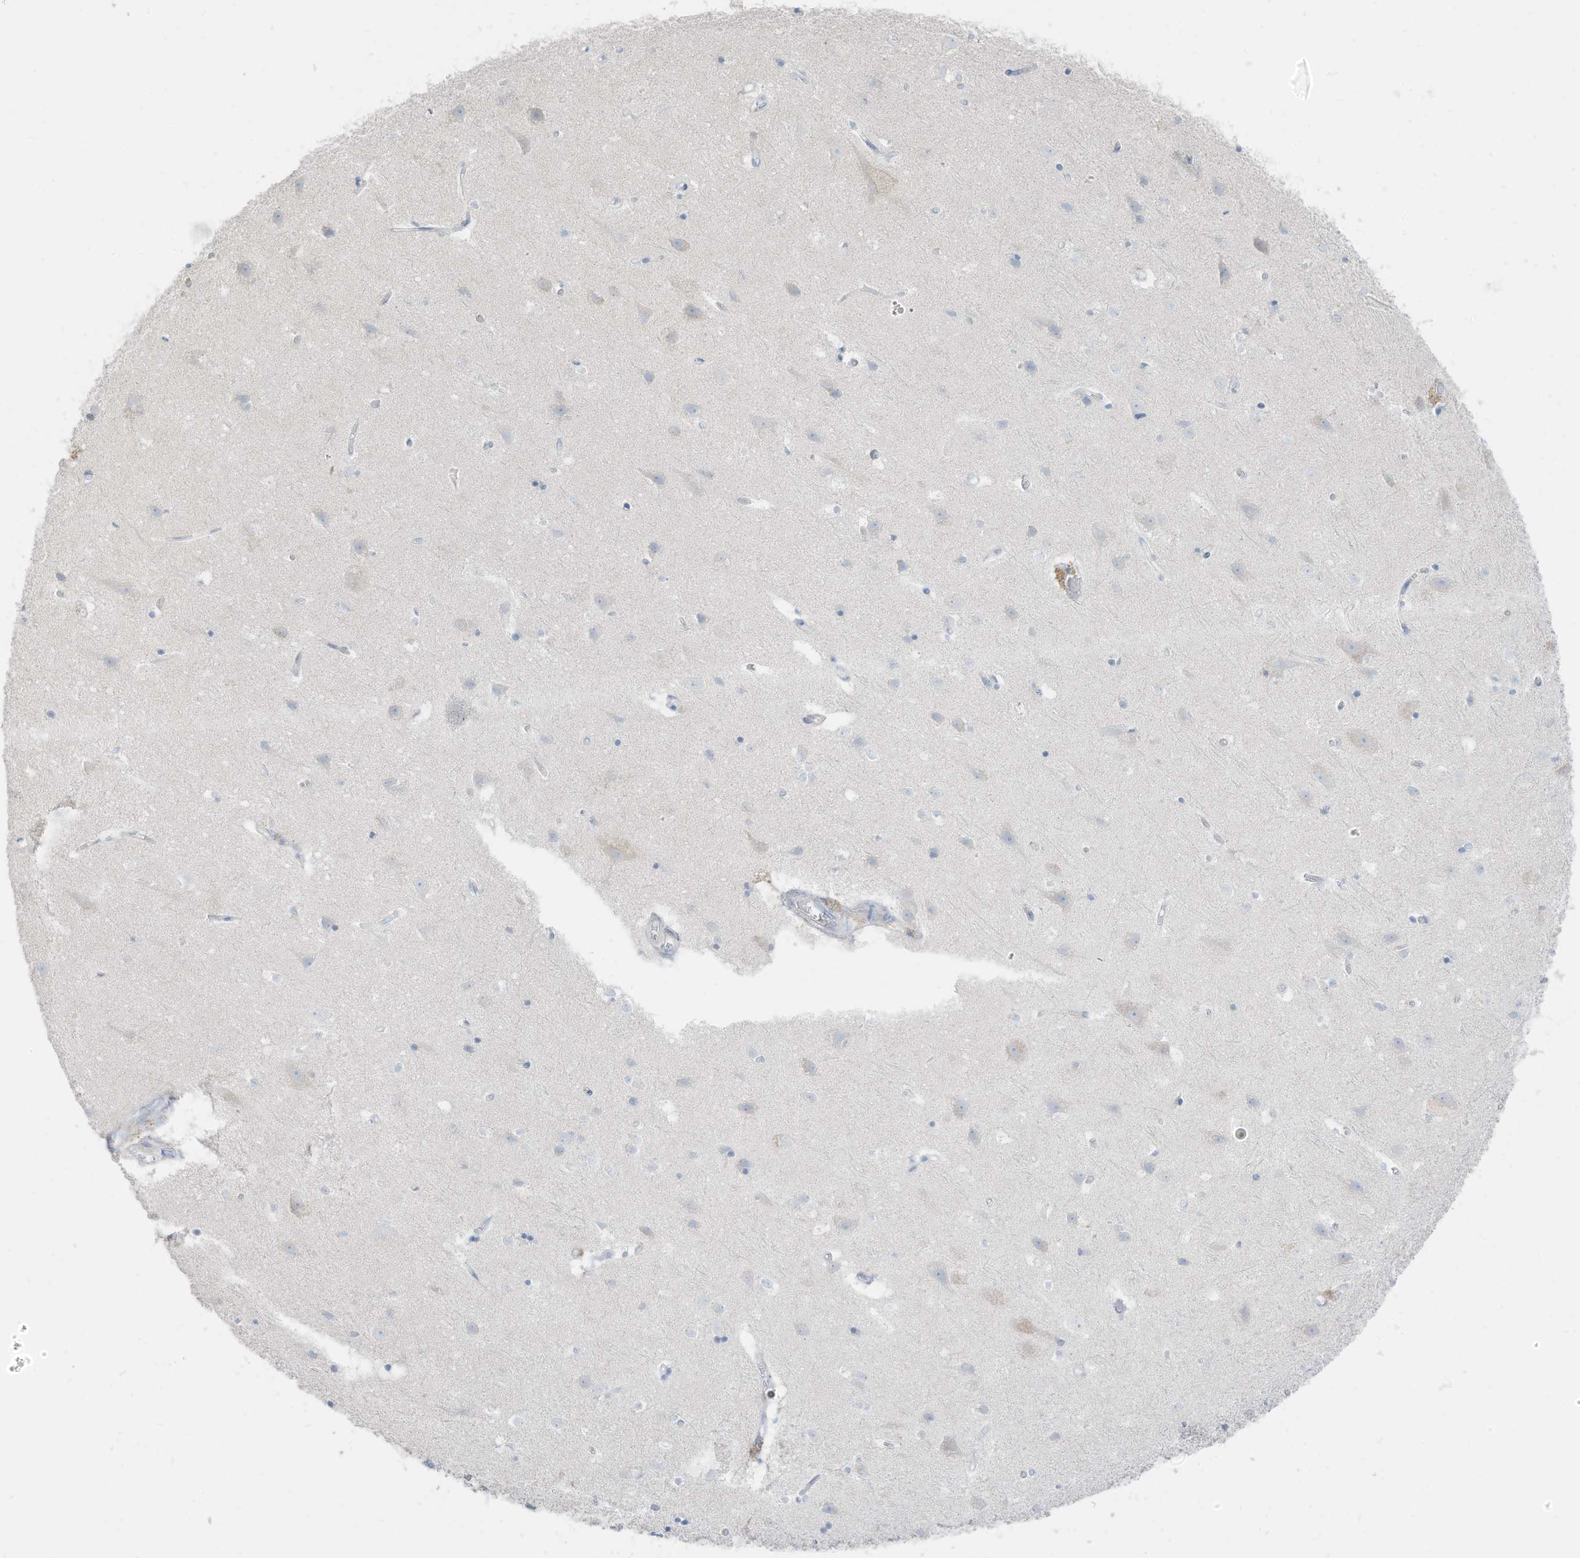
{"staining": {"intensity": "negative", "quantity": "none", "location": "none"}, "tissue": "cerebral cortex", "cell_type": "Endothelial cells", "image_type": "normal", "snomed": [{"axis": "morphology", "description": "Normal tissue, NOS"}, {"axis": "topography", "description": "Cerebral cortex"}], "caption": "High magnification brightfield microscopy of benign cerebral cortex stained with DAB (brown) and counterstained with hematoxylin (blue): endothelial cells show no significant positivity. (Stains: DAB (3,3'-diaminobenzidine) immunohistochemistry (IHC) with hematoxylin counter stain, Microscopy: brightfield microscopy at high magnification).", "gene": "ETHE1", "patient": {"sex": "male", "age": 54}}